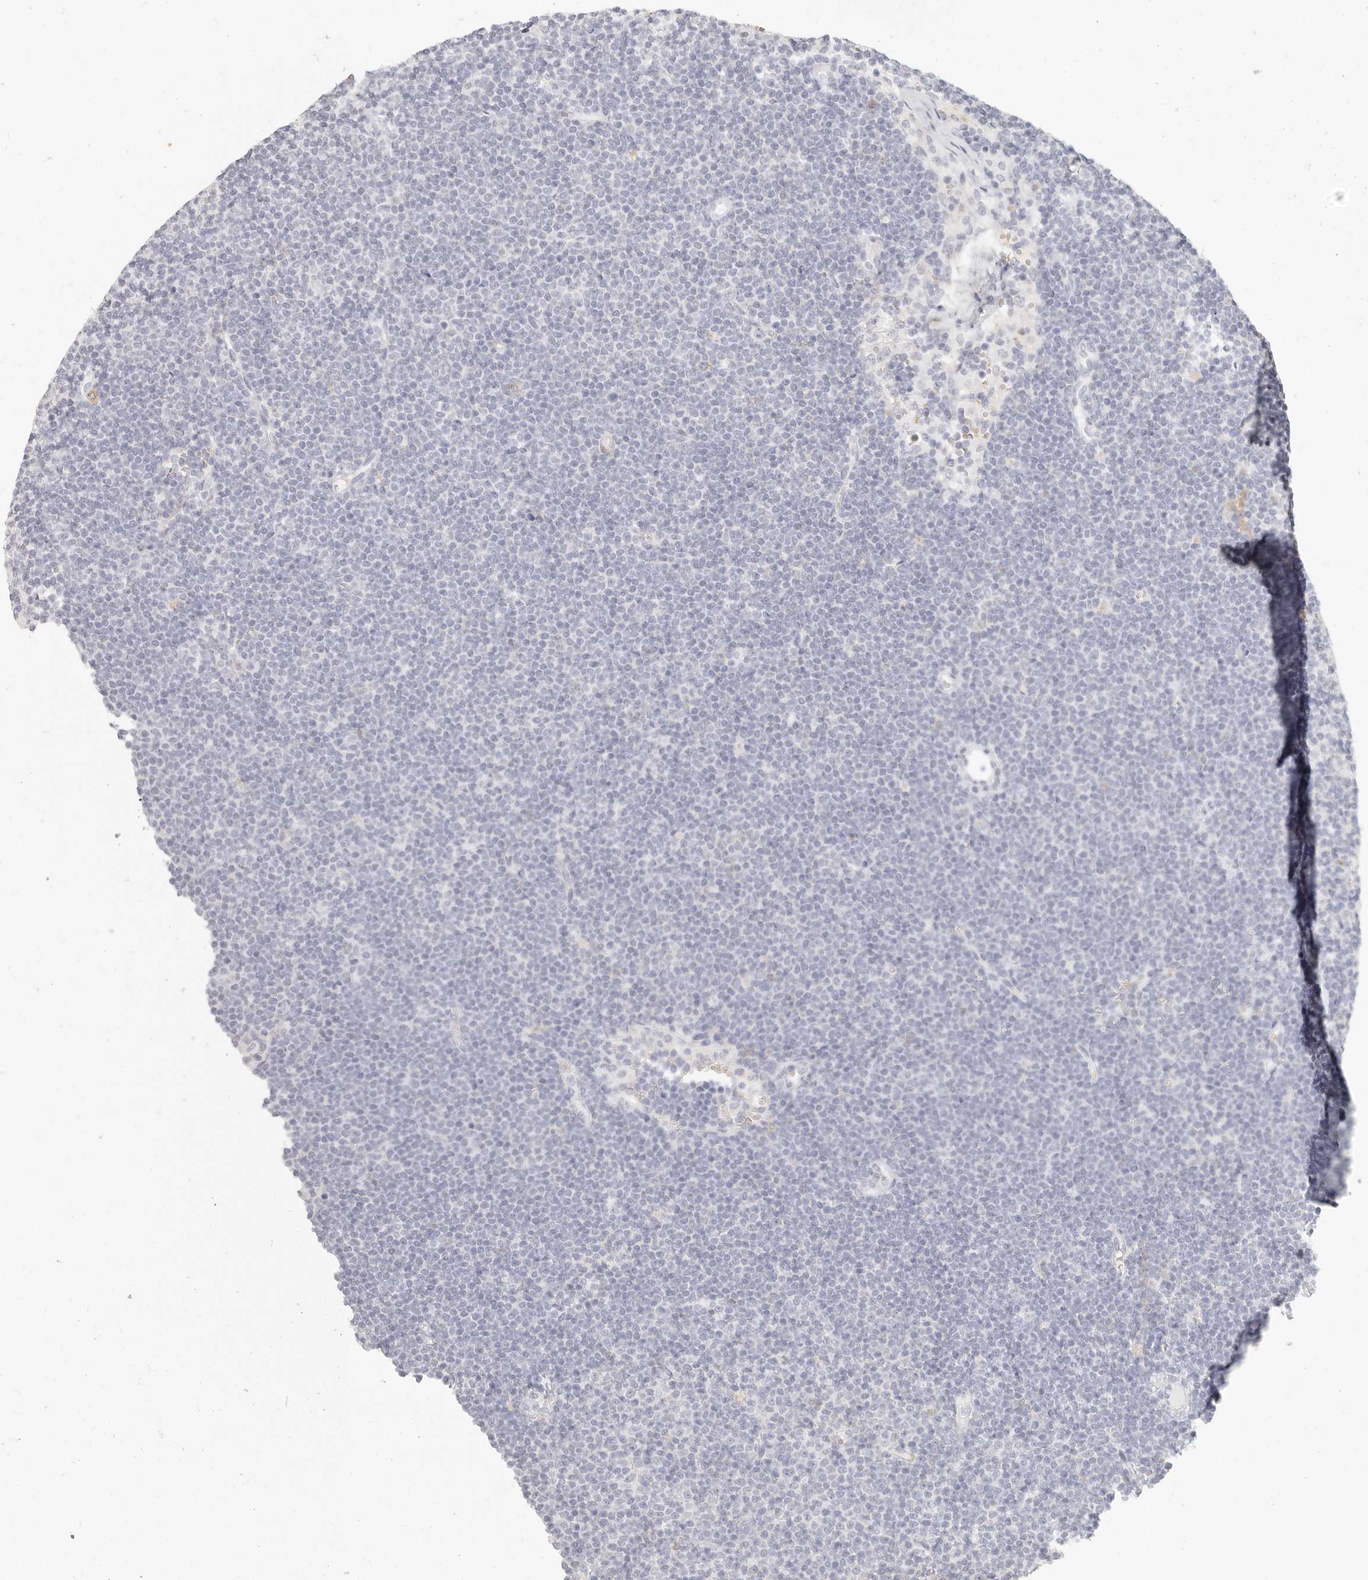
{"staining": {"intensity": "negative", "quantity": "none", "location": "none"}, "tissue": "lymphoma", "cell_type": "Tumor cells", "image_type": "cancer", "snomed": [{"axis": "morphology", "description": "Malignant lymphoma, non-Hodgkin's type, Low grade"}, {"axis": "topography", "description": "Lymph node"}], "caption": "IHC of human lymphoma shows no staining in tumor cells.", "gene": "NIBAN1", "patient": {"sex": "female", "age": 53}}